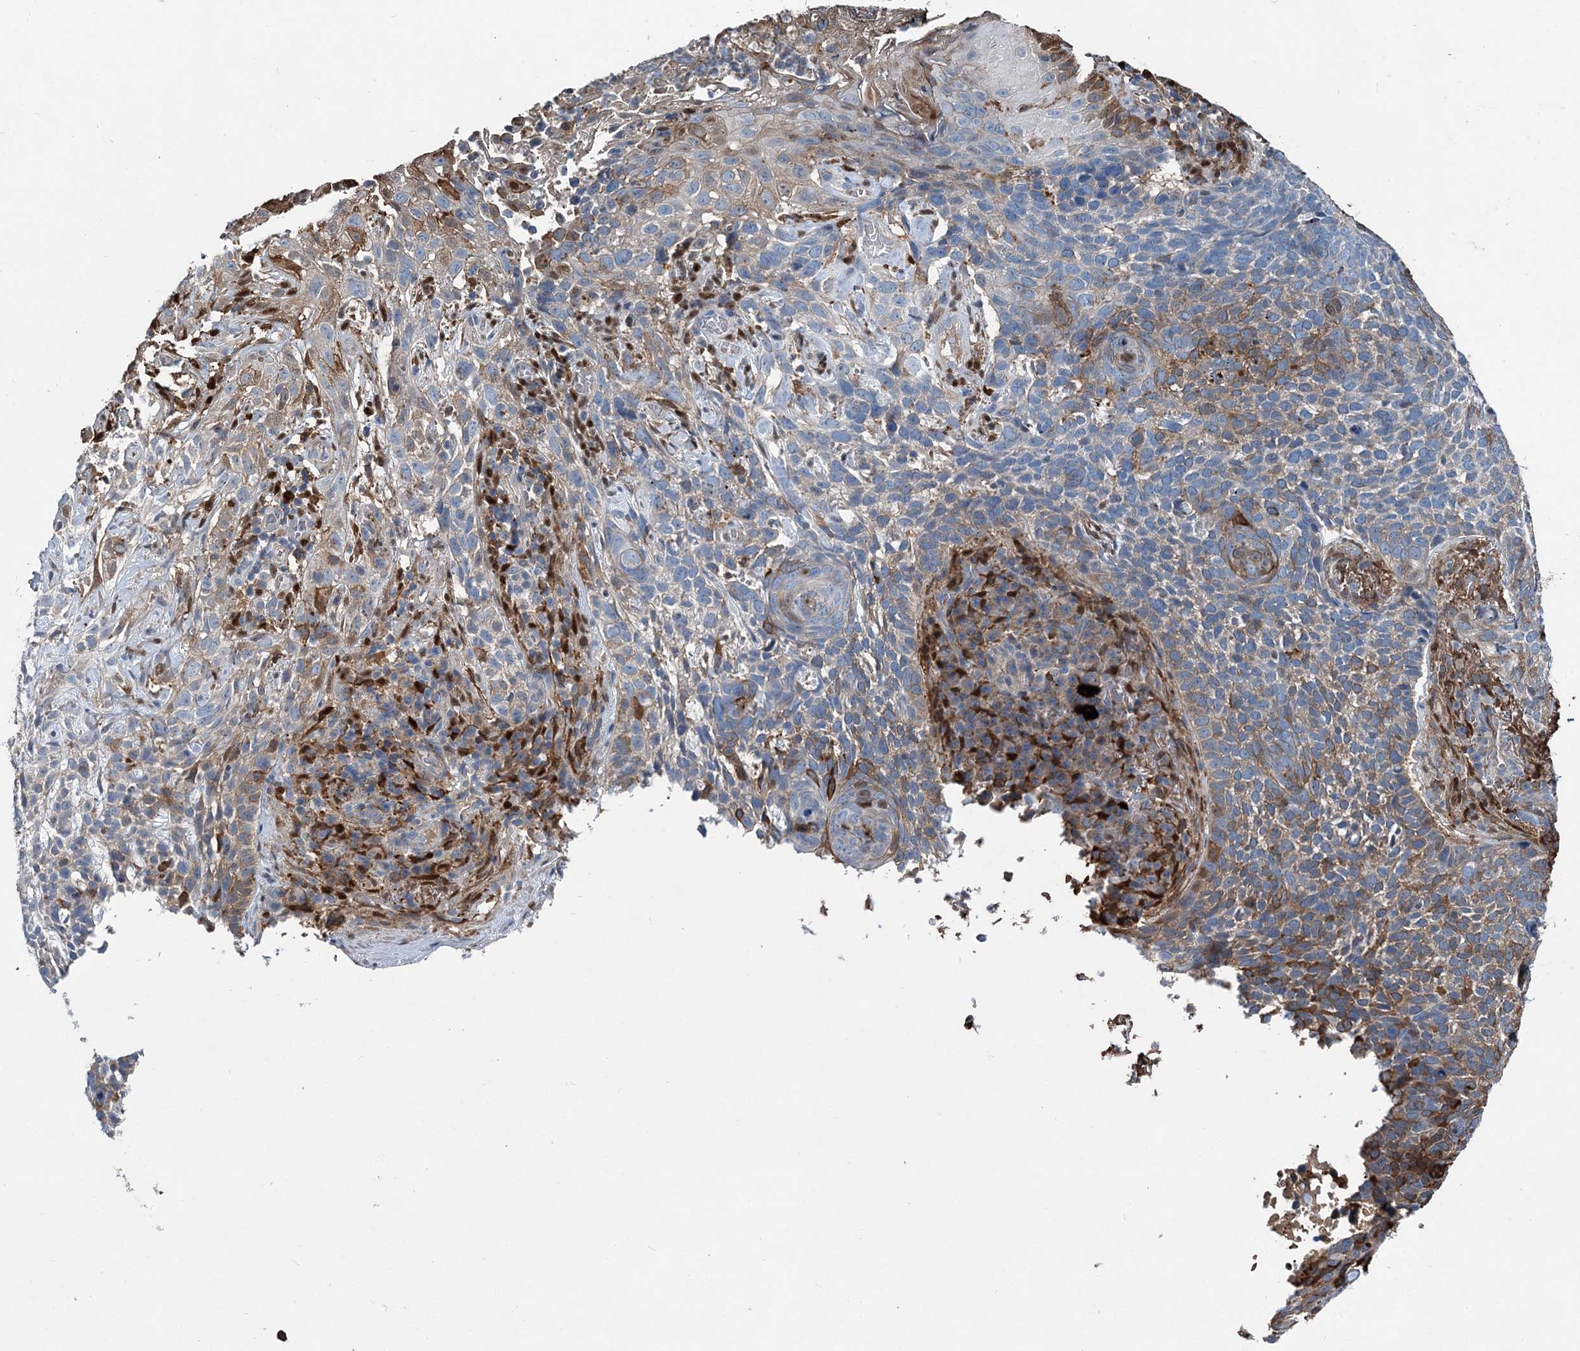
{"staining": {"intensity": "moderate", "quantity": "<25%", "location": "cytoplasmic/membranous"}, "tissue": "skin cancer", "cell_type": "Tumor cells", "image_type": "cancer", "snomed": [{"axis": "morphology", "description": "Basal cell carcinoma"}, {"axis": "topography", "description": "Skin"}], "caption": "DAB (3,3'-diaminobenzidine) immunohistochemical staining of human skin cancer (basal cell carcinoma) reveals moderate cytoplasmic/membranous protein positivity in about <25% of tumor cells. Nuclei are stained in blue.", "gene": "SPOPL", "patient": {"sex": "female", "age": 64}}